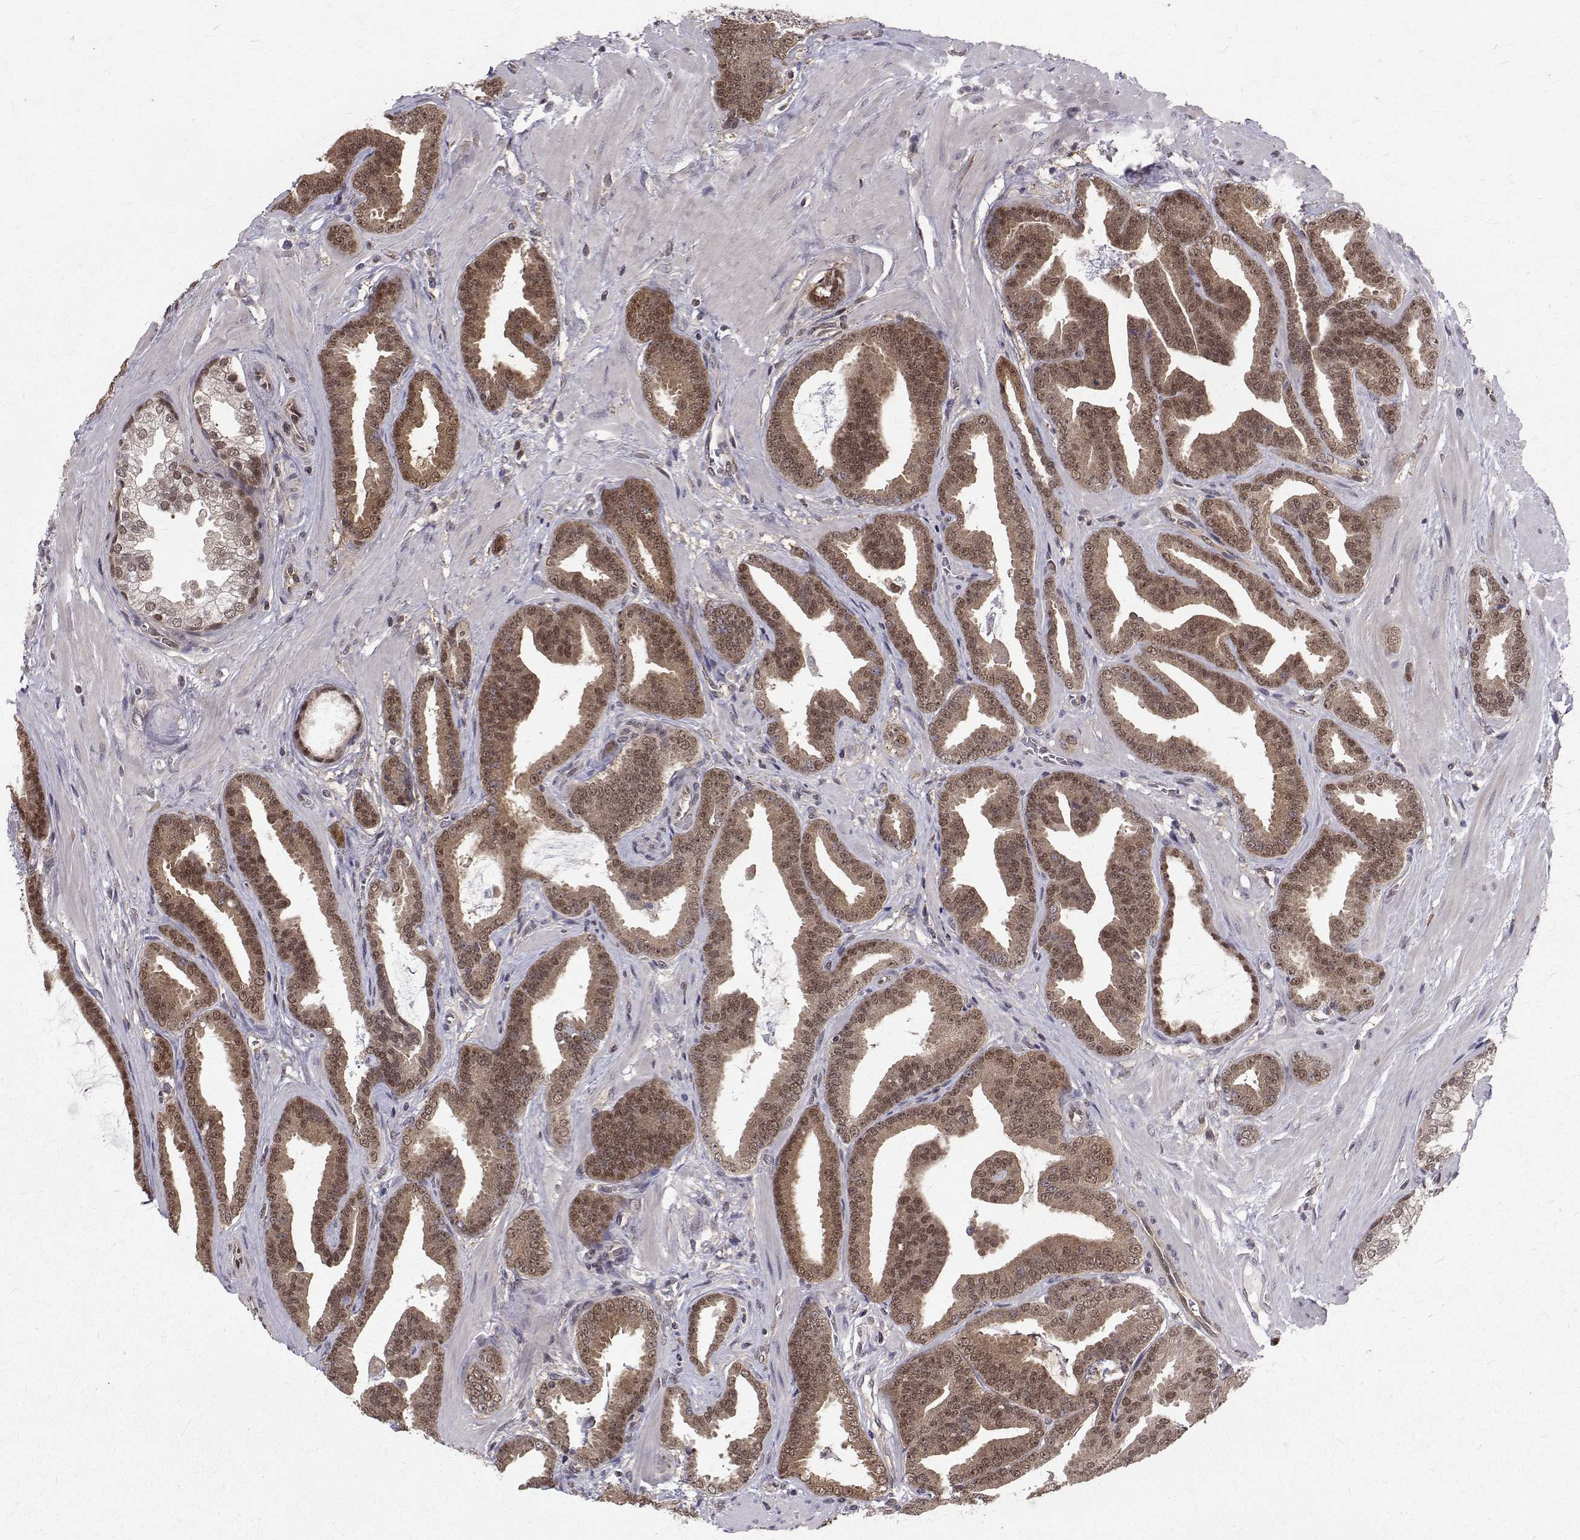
{"staining": {"intensity": "moderate", "quantity": ">75%", "location": "cytoplasmic/membranous,nuclear"}, "tissue": "prostate cancer", "cell_type": "Tumor cells", "image_type": "cancer", "snomed": [{"axis": "morphology", "description": "Adenocarcinoma, Low grade"}, {"axis": "topography", "description": "Prostate"}], "caption": "Immunohistochemical staining of prostate cancer (adenocarcinoma (low-grade)) shows medium levels of moderate cytoplasmic/membranous and nuclear protein expression in approximately >75% of tumor cells.", "gene": "NIF3L1", "patient": {"sex": "male", "age": 63}}